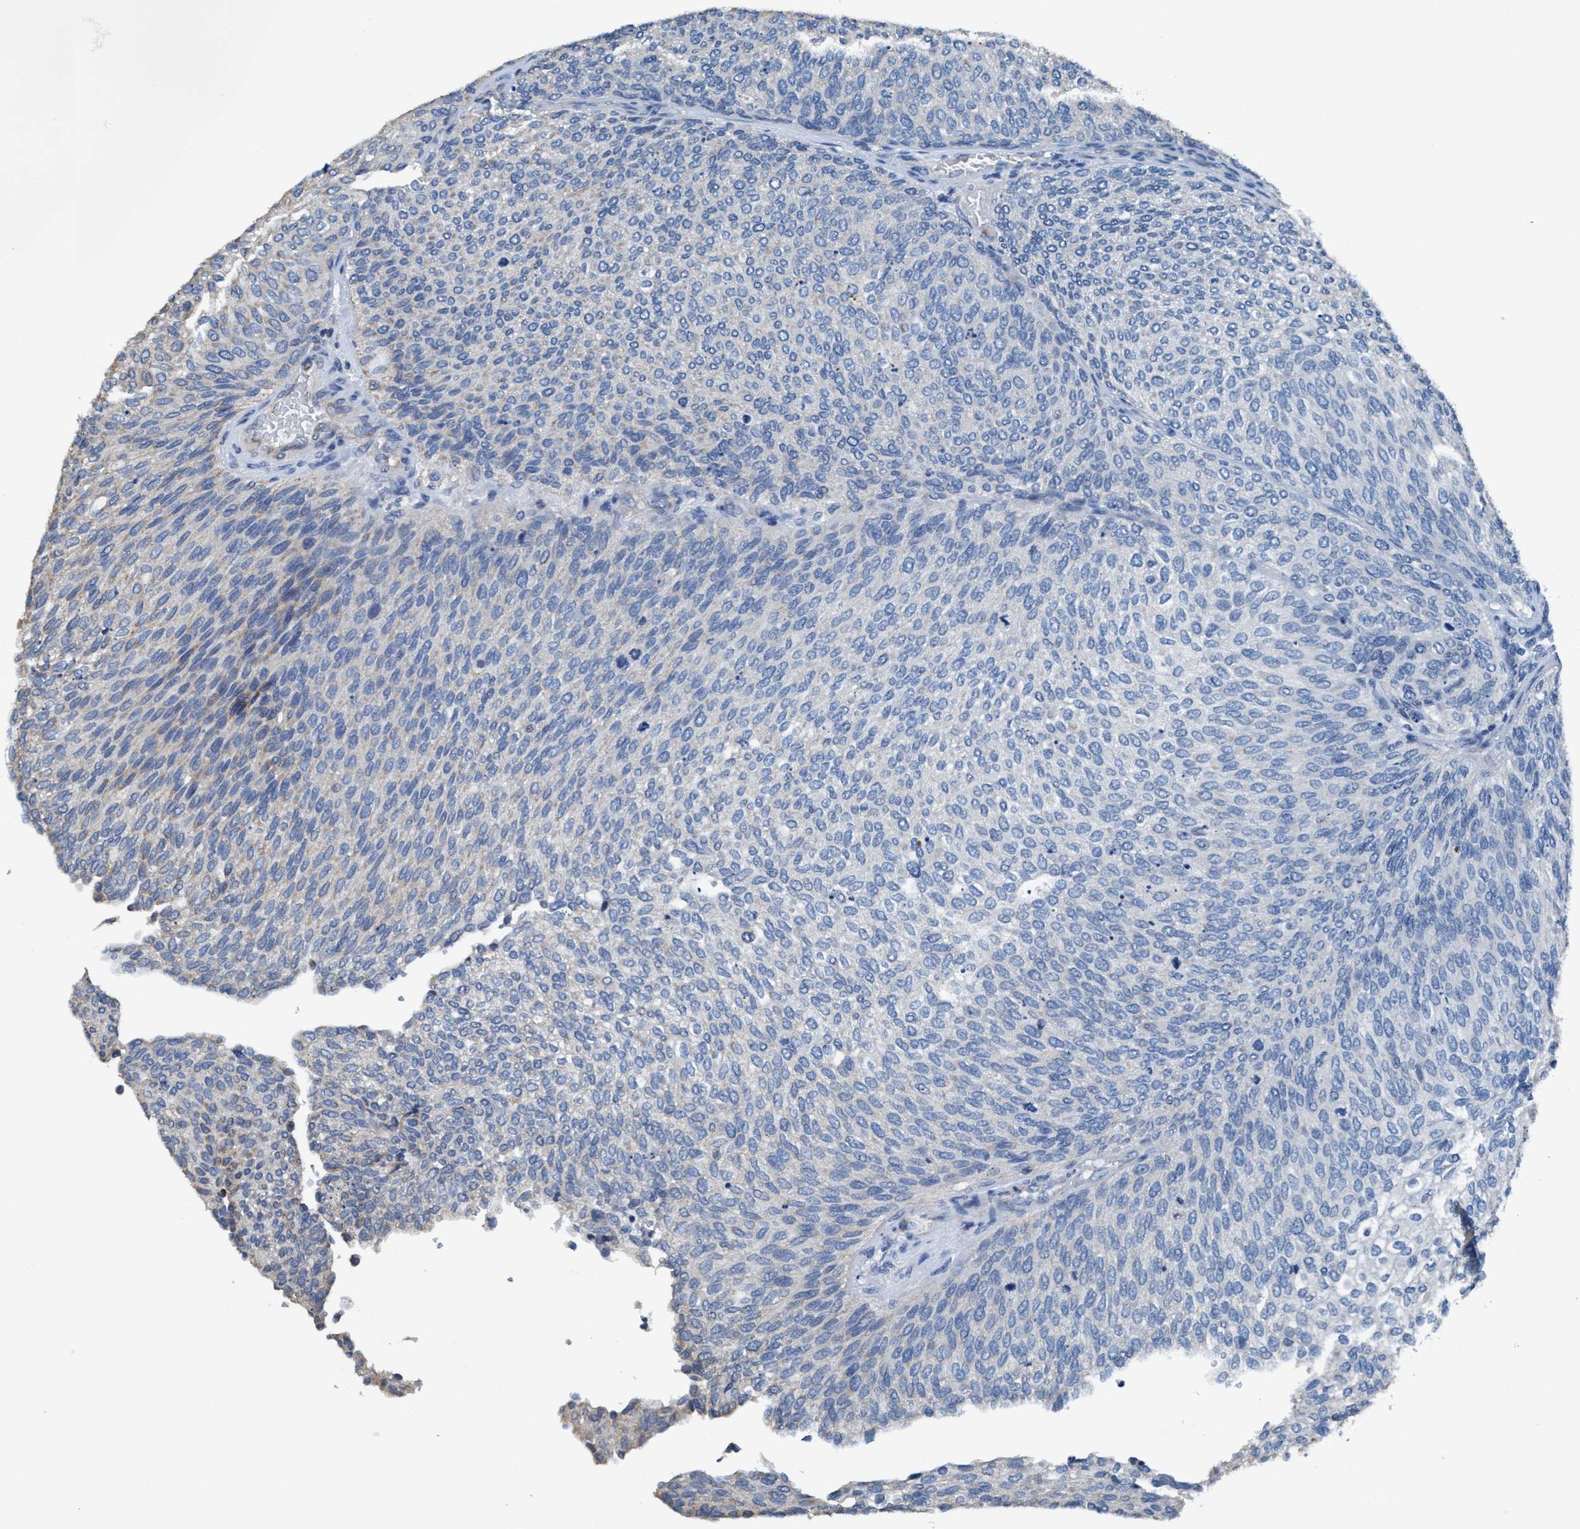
{"staining": {"intensity": "negative", "quantity": "none", "location": "none"}, "tissue": "urothelial cancer", "cell_type": "Tumor cells", "image_type": "cancer", "snomed": [{"axis": "morphology", "description": "Urothelial carcinoma, Low grade"}, {"axis": "topography", "description": "Urinary bladder"}], "caption": "Urothelial cancer stained for a protein using immunohistochemistry demonstrates no staining tumor cells.", "gene": "ANKFN1", "patient": {"sex": "female", "age": 79}}